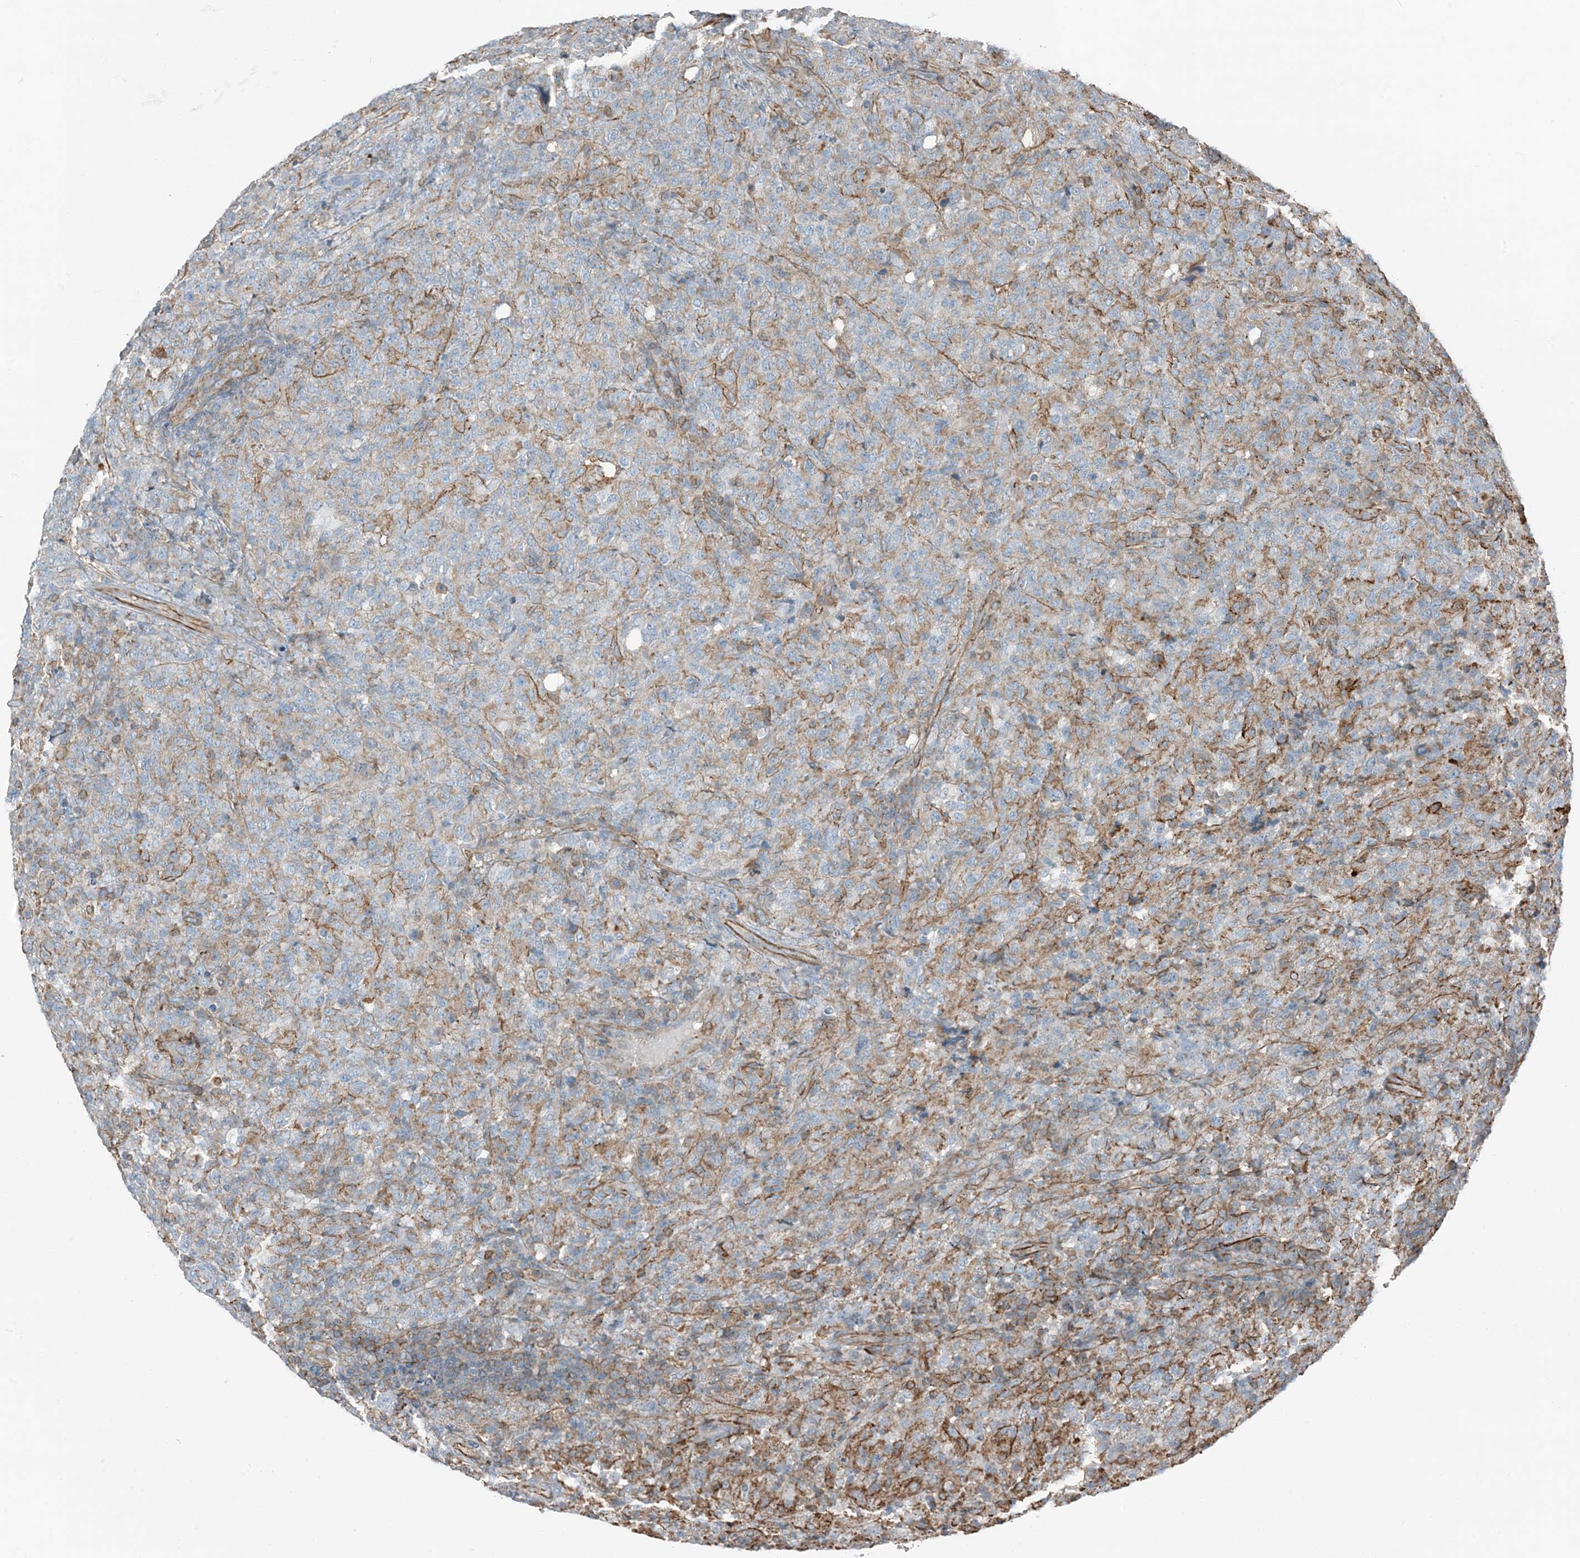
{"staining": {"intensity": "negative", "quantity": "none", "location": "none"}, "tissue": "lymphoma", "cell_type": "Tumor cells", "image_type": "cancer", "snomed": [{"axis": "morphology", "description": "Malignant lymphoma, non-Hodgkin's type, High grade"}, {"axis": "topography", "description": "Tonsil"}], "caption": "Immunohistochemistry image of human malignant lymphoma, non-Hodgkin's type (high-grade) stained for a protein (brown), which exhibits no expression in tumor cells.", "gene": "APOBEC3C", "patient": {"sex": "female", "age": 36}}